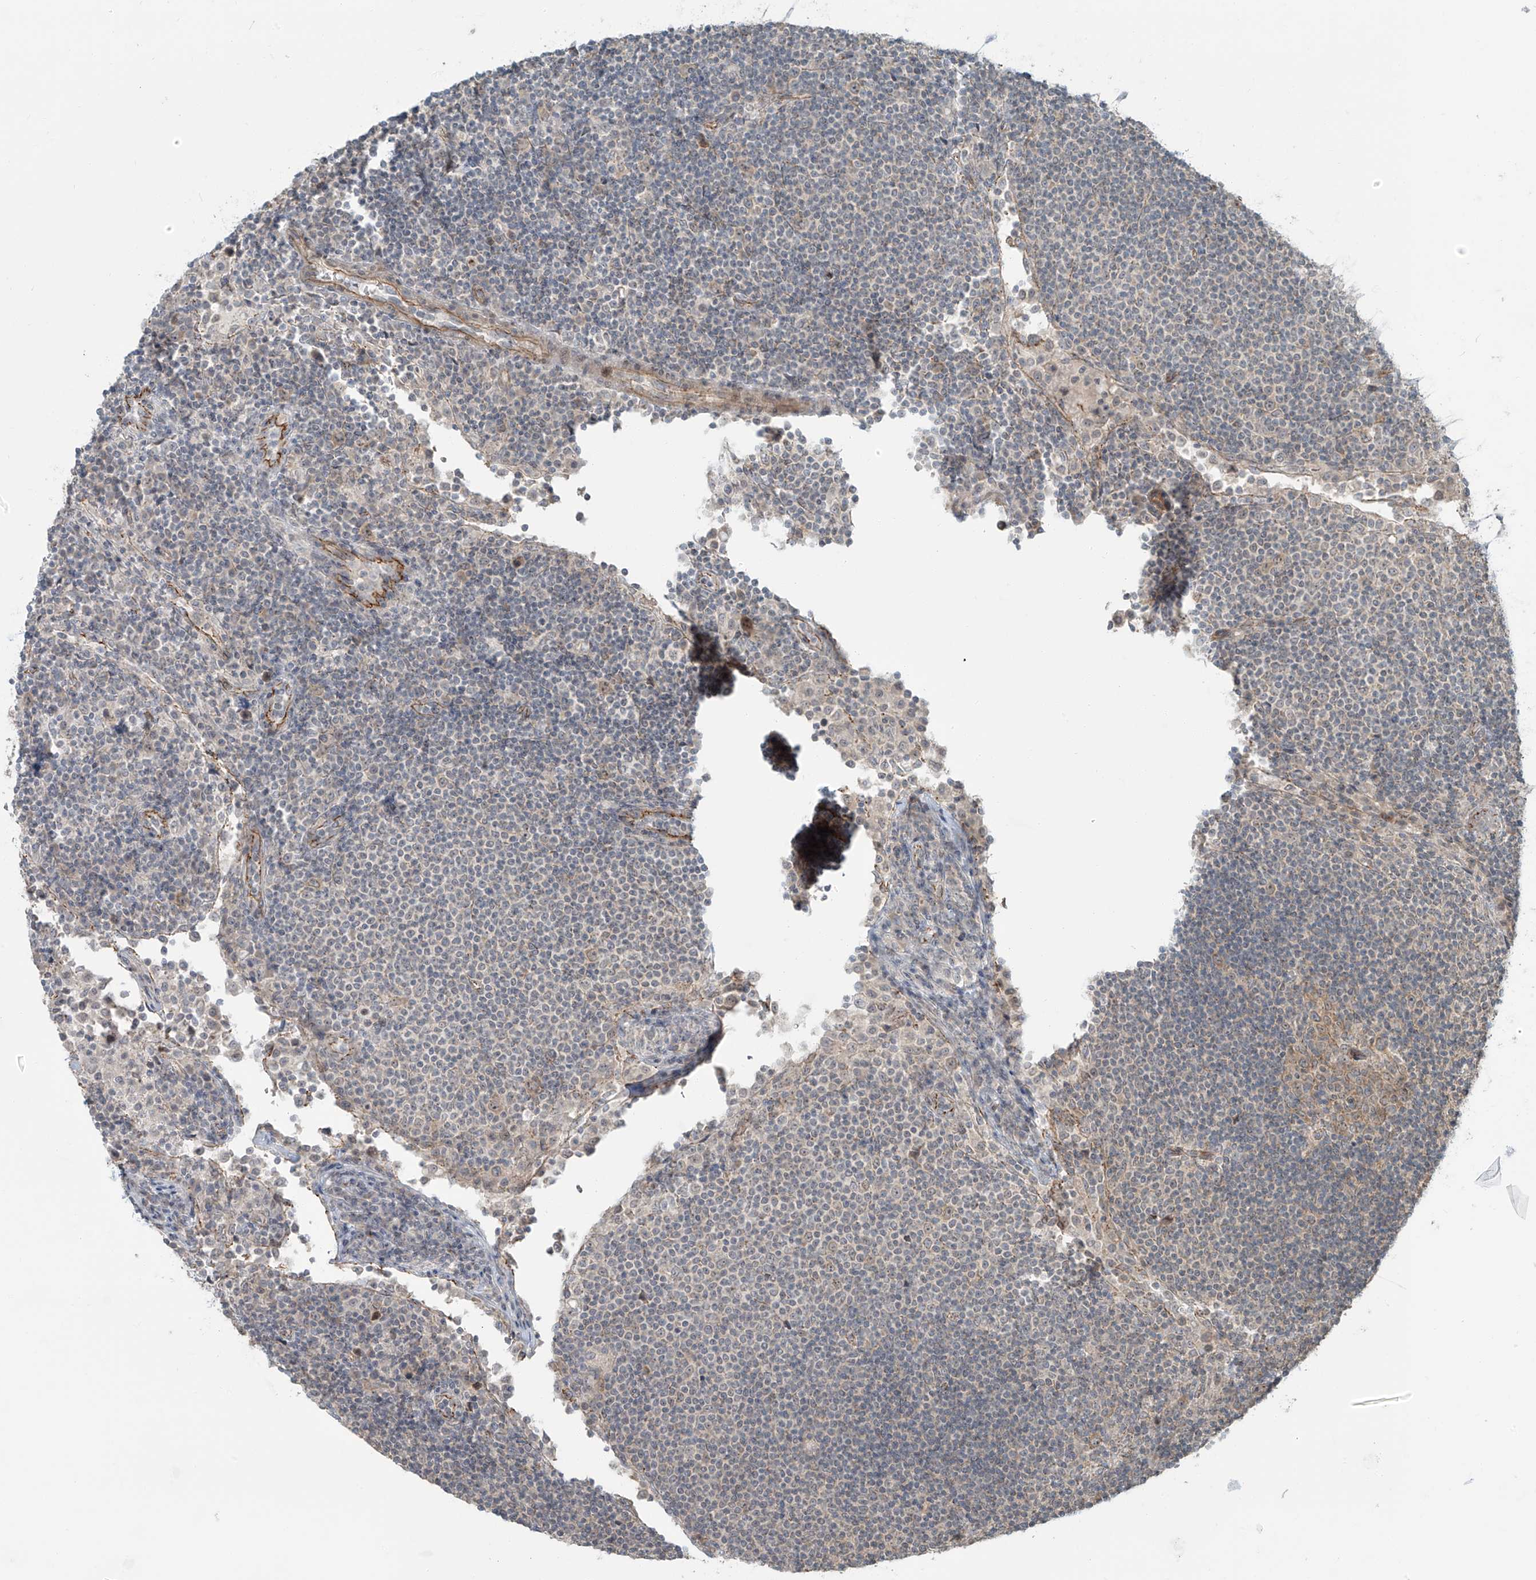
{"staining": {"intensity": "negative", "quantity": "none", "location": "none"}, "tissue": "lymph node", "cell_type": "Germinal center cells", "image_type": "normal", "snomed": [{"axis": "morphology", "description": "Normal tissue, NOS"}, {"axis": "topography", "description": "Lymph node"}], "caption": "There is no significant expression in germinal center cells of lymph node. (Stains: DAB (3,3'-diaminobenzidine) immunohistochemistry with hematoxylin counter stain, Microscopy: brightfield microscopy at high magnification).", "gene": "ZNF16", "patient": {"sex": "female", "age": 53}}